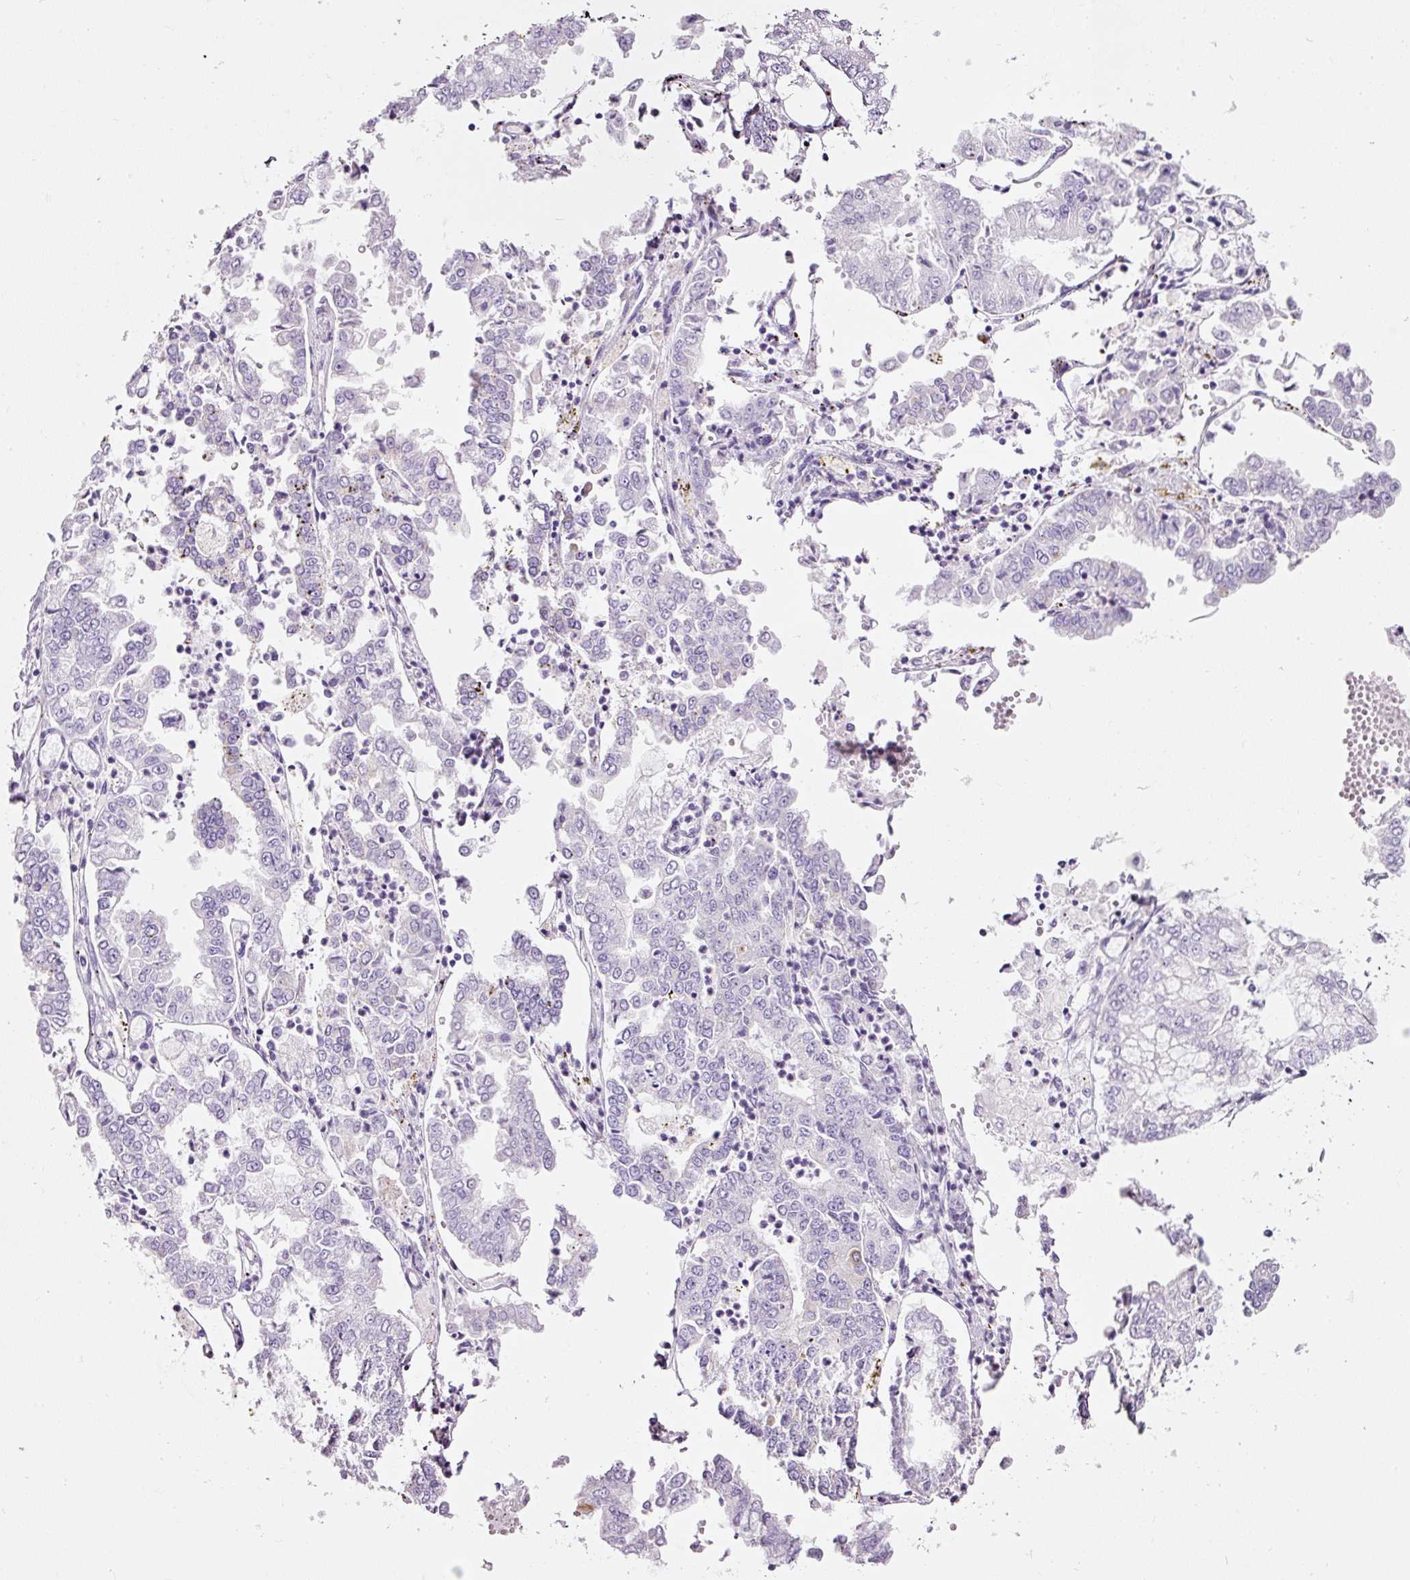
{"staining": {"intensity": "negative", "quantity": "none", "location": "none"}, "tissue": "stomach cancer", "cell_type": "Tumor cells", "image_type": "cancer", "snomed": [{"axis": "morphology", "description": "Adenocarcinoma, NOS"}, {"axis": "topography", "description": "Stomach"}], "caption": "This is an IHC image of human stomach cancer. There is no expression in tumor cells.", "gene": "BSND", "patient": {"sex": "male", "age": 76}}